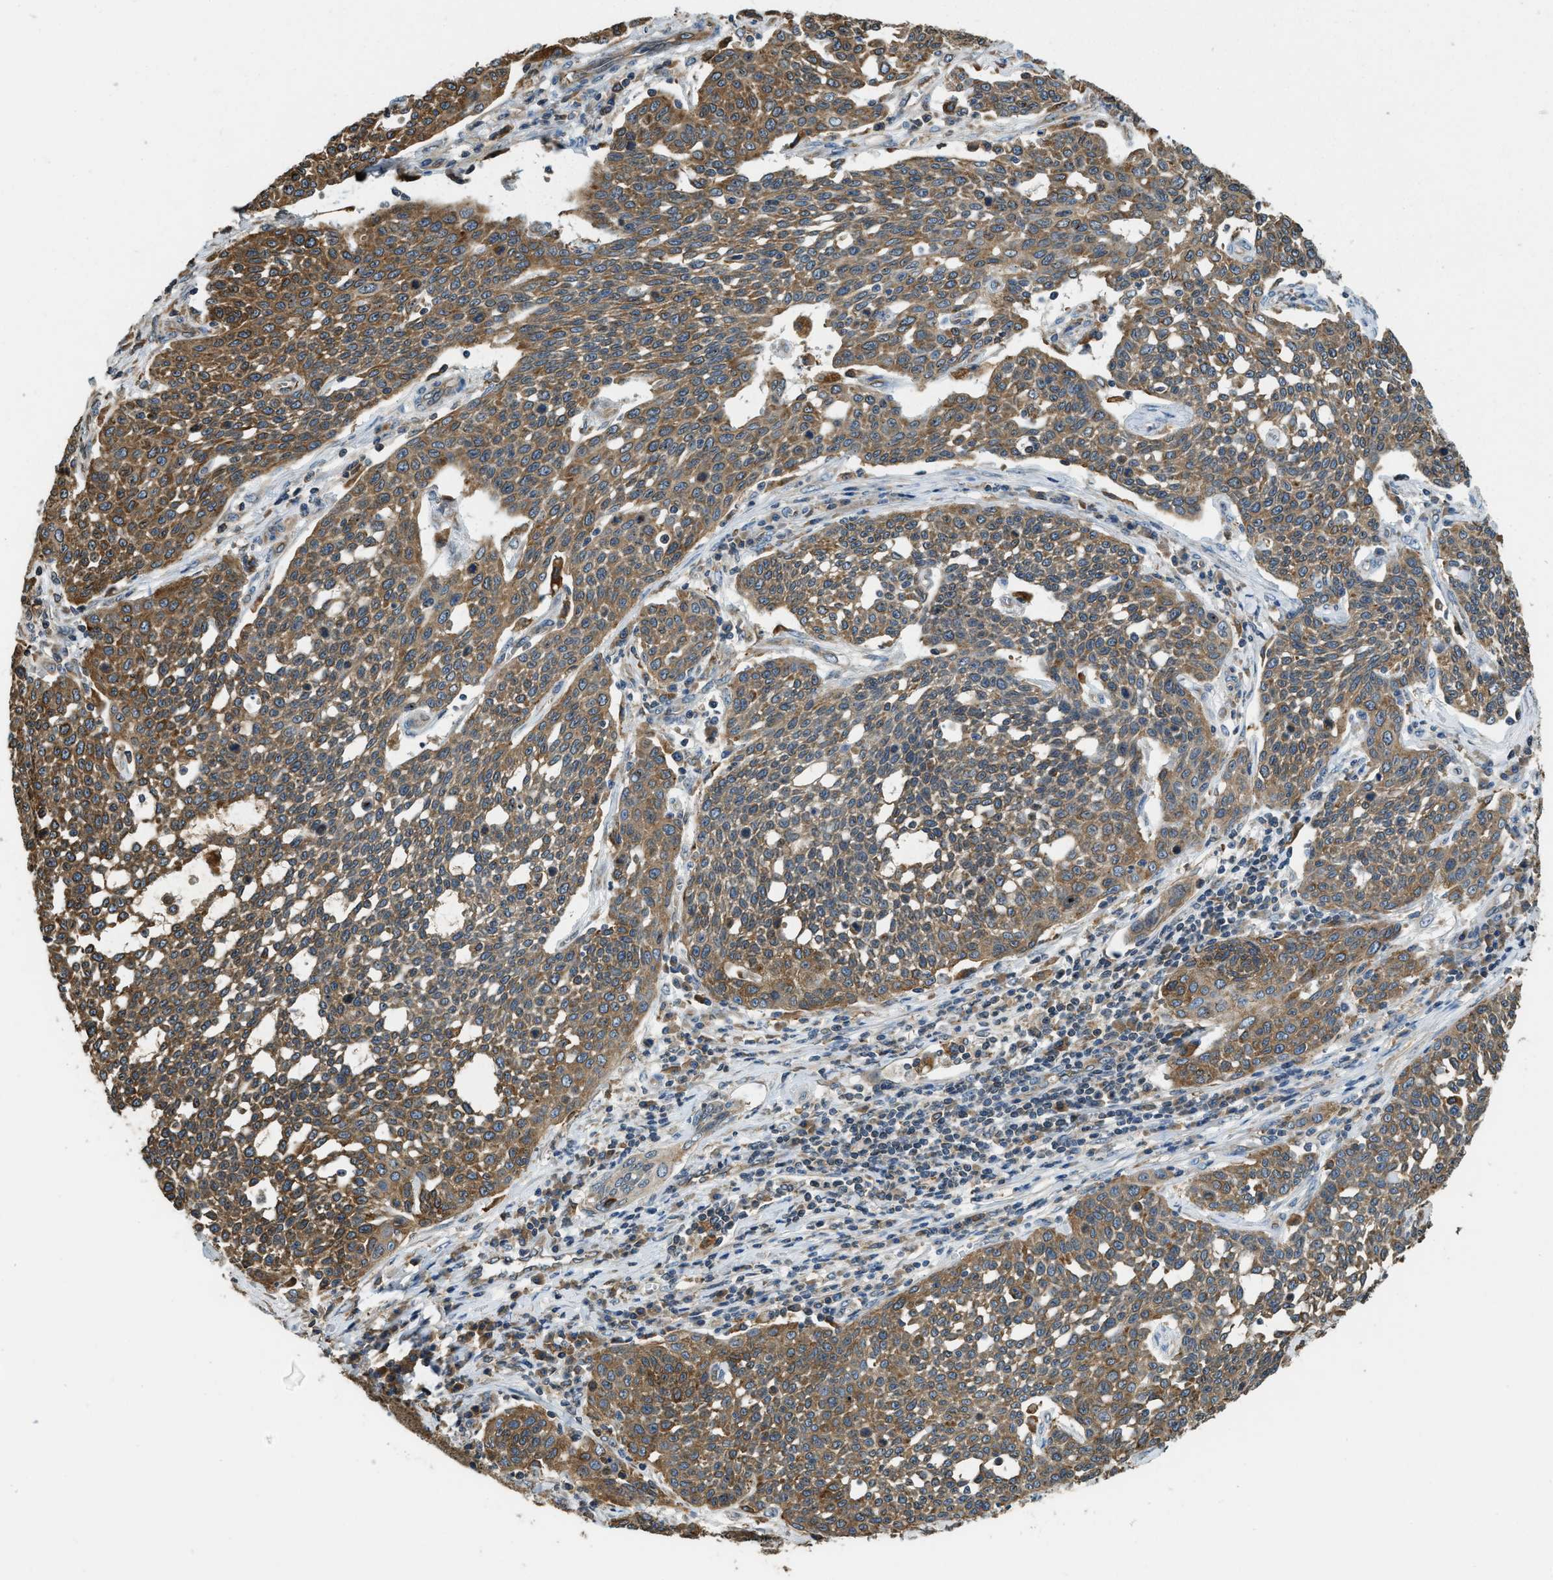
{"staining": {"intensity": "moderate", "quantity": ">75%", "location": "cytoplasmic/membranous"}, "tissue": "cervical cancer", "cell_type": "Tumor cells", "image_type": "cancer", "snomed": [{"axis": "morphology", "description": "Squamous cell carcinoma, NOS"}, {"axis": "topography", "description": "Cervix"}], "caption": "The image exhibits a brown stain indicating the presence of a protein in the cytoplasmic/membranous of tumor cells in squamous cell carcinoma (cervical).", "gene": "BCAP31", "patient": {"sex": "female", "age": 34}}